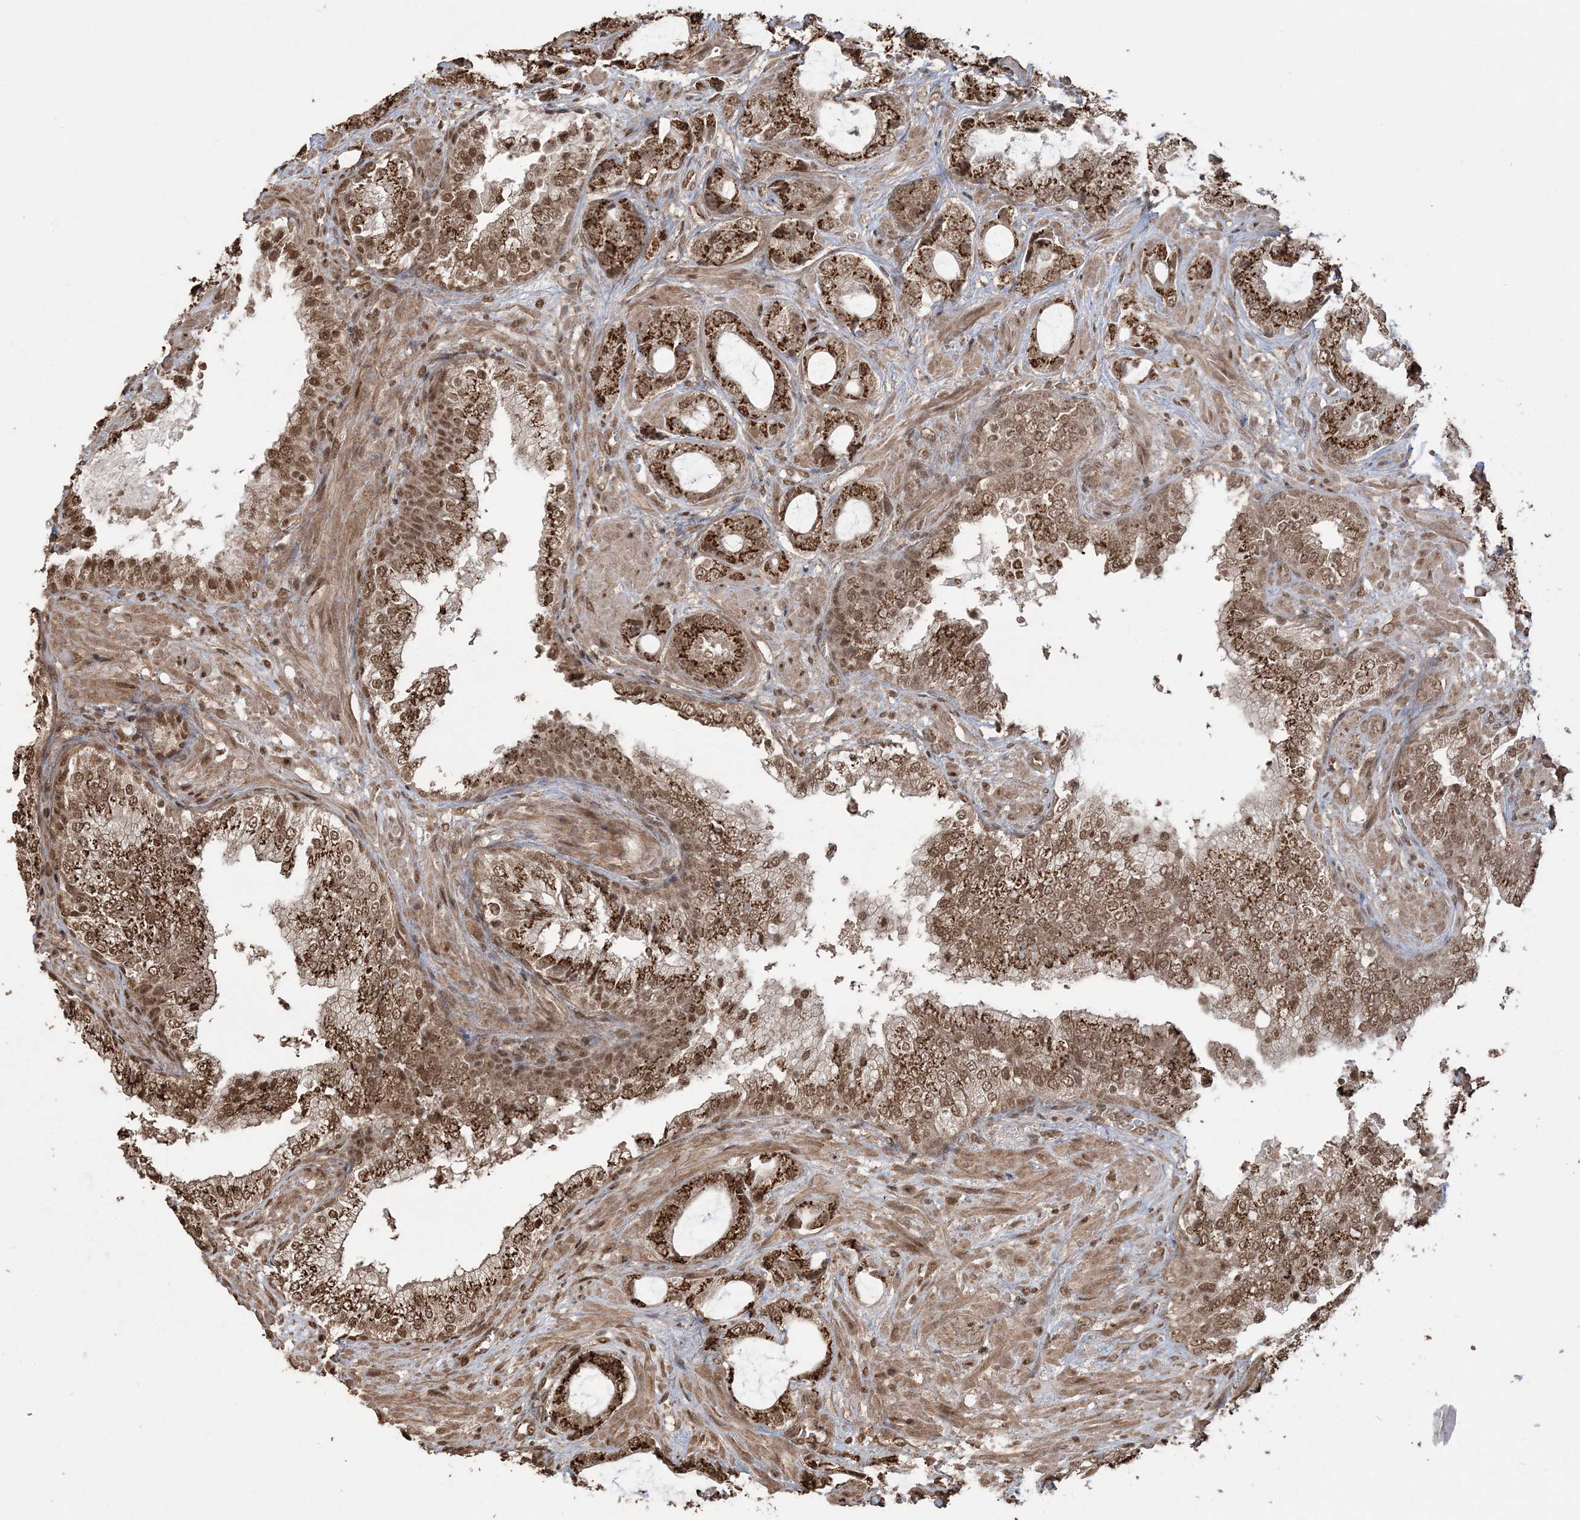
{"staining": {"intensity": "strong", "quantity": ">75%", "location": "cytoplasmic/membranous,nuclear"}, "tissue": "prostate cancer", "cell_type": "Tumor cells", "image_type": "cancer", "snomed": [{"axis": "morphology", "description": "Normal tissue, NOS"}, {"axis": "morphology", "description": "Adenocarcinoma, High grade"}, {"axis": "topography", "description": "Prostate"}, {"axis": "topography", "description": "Peripheral nerve tissue"}], "caption": "Protein staining reveals strong cytoplasmic/membranous and nuclear expression in about >75% of tumor cells in prostate high-grade adenocarcinoma.", "gene": "ZNF839", "patient": {"sex": "male", "age": 59}}